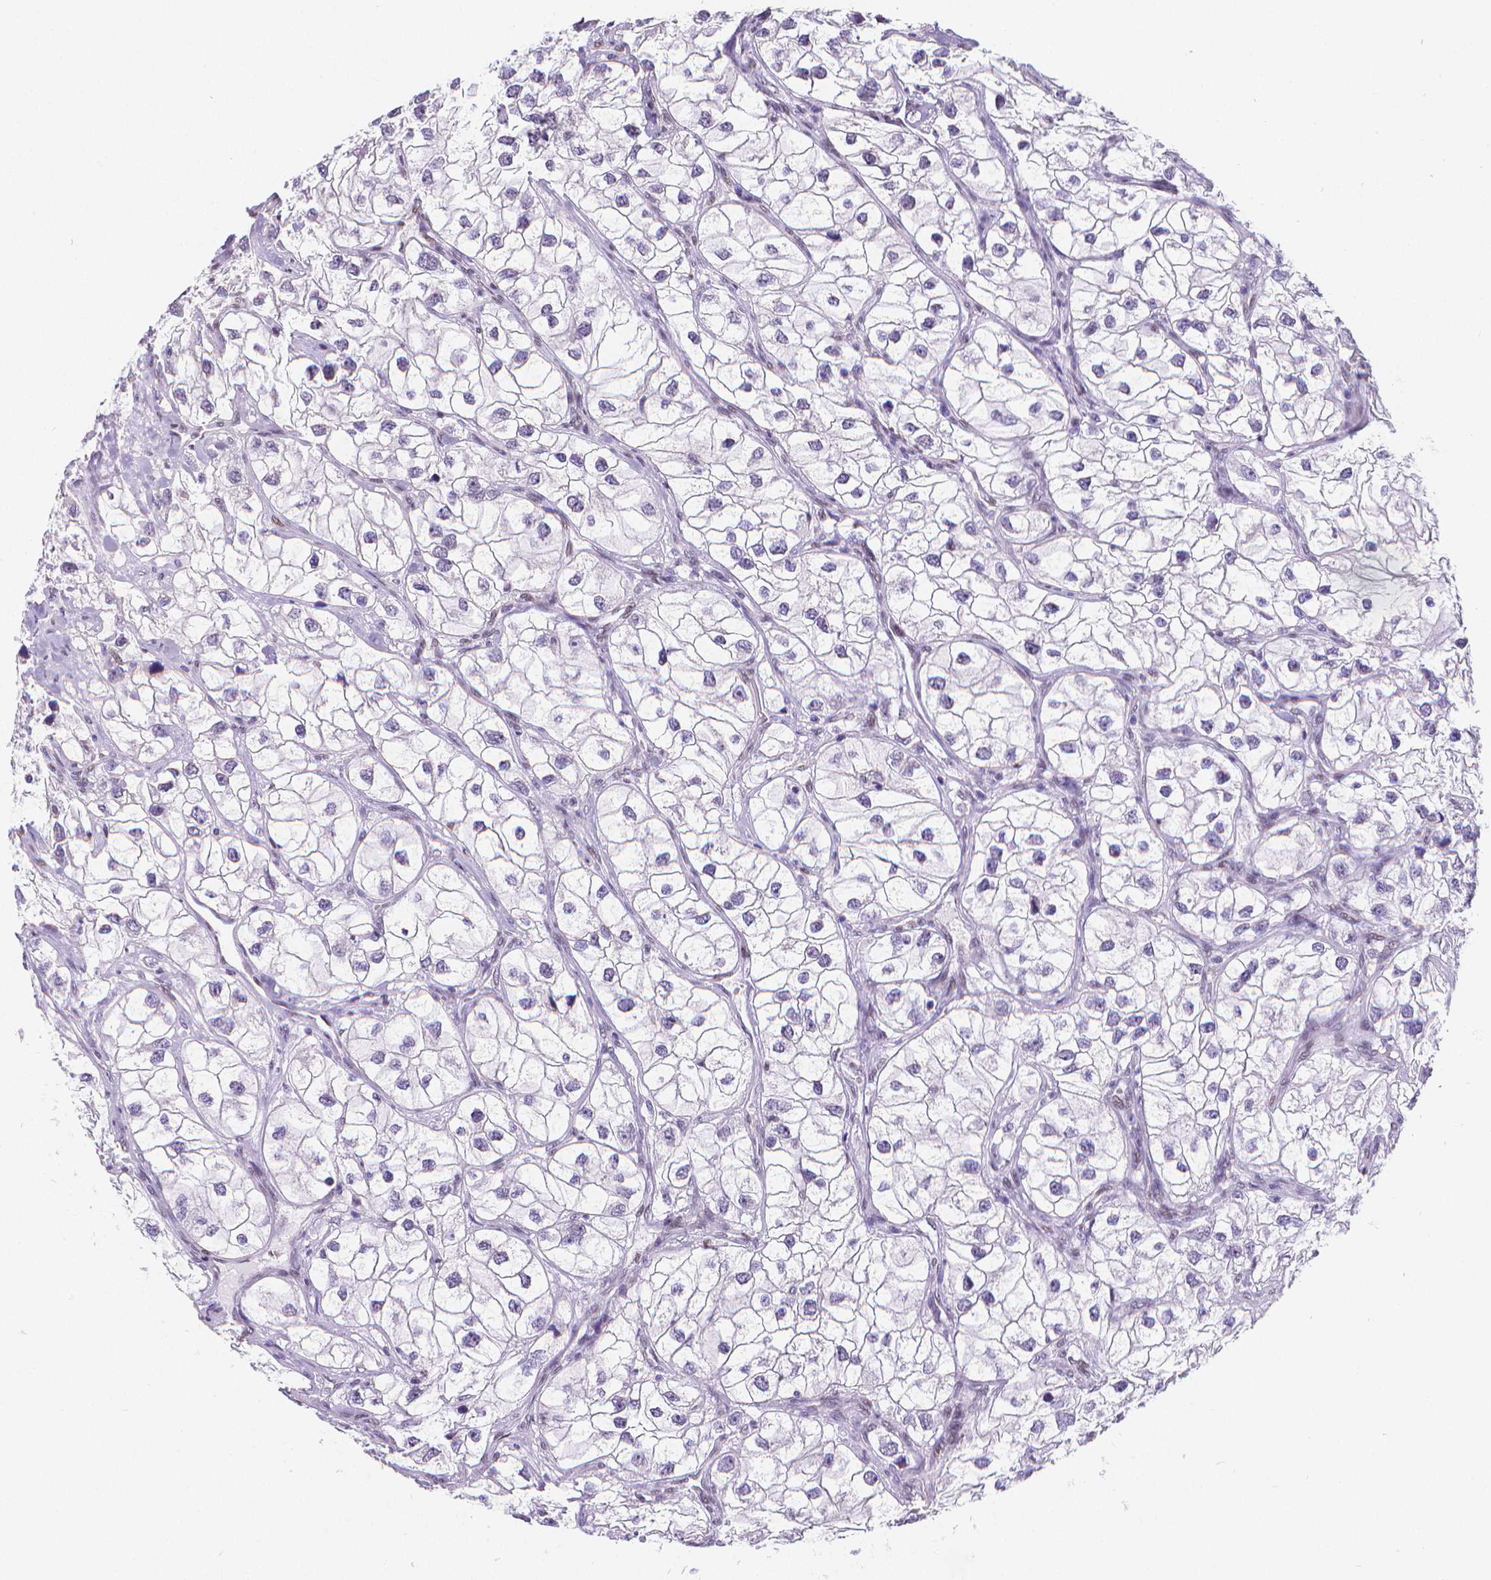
{"staining": {"intensity": "negative", "quantity": "none", "location": "none"}, "tissue": "renal cancer", "cell_type": "Tumor cells", "image_type": "cancer", "snomed": [{"axis": "morphology", "description": "Adenocarcinoma, NOS"}, {"axis": "topography", "description": "Kidney"}], "caption": "The micrograph displays no significant positivity in tumor cells of adenocarcinoma (renal).", "gene": "MEF2C", "patient": {"sex": "male", "age": 59}}